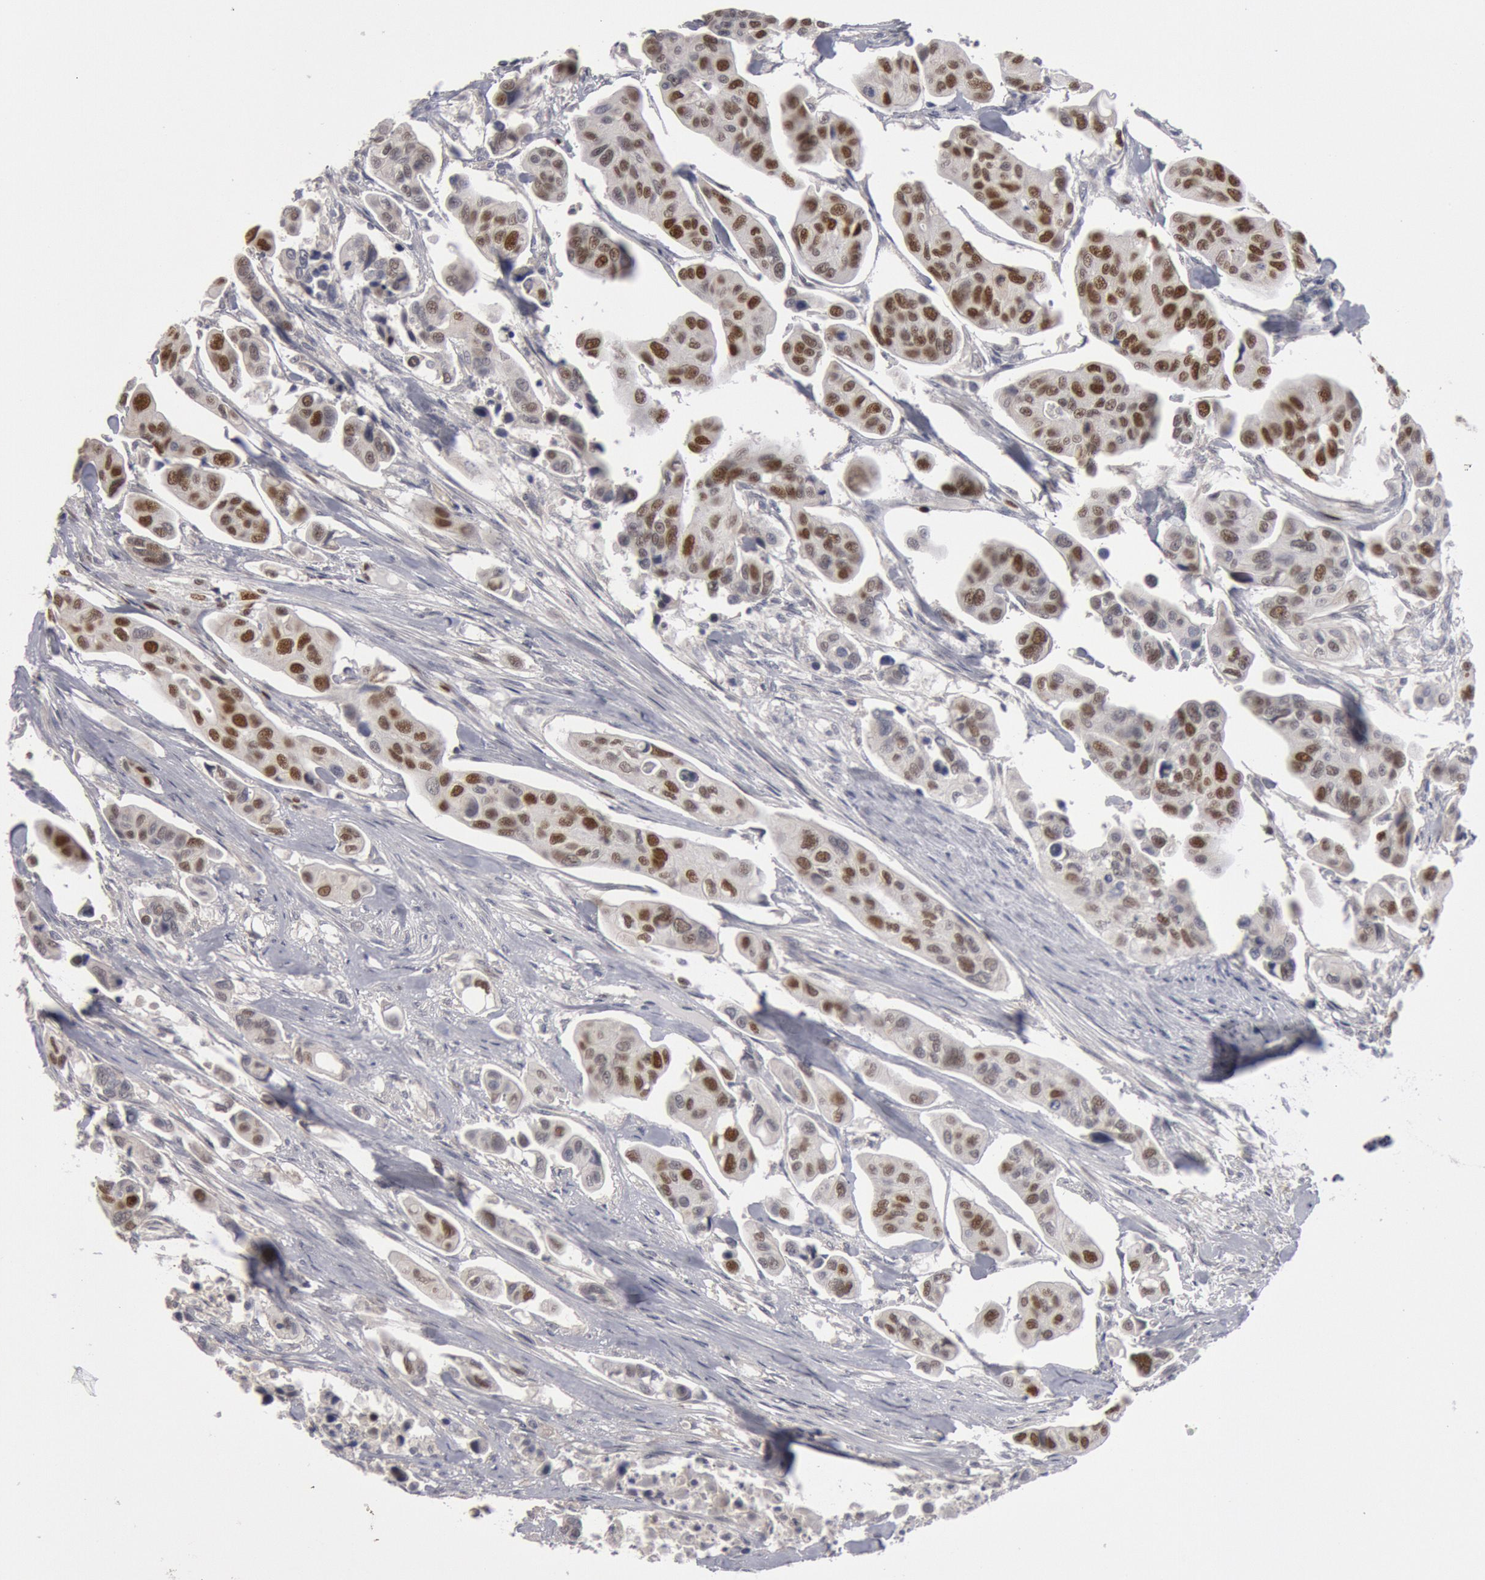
{"staining": {"intensity": "strong", "quantity": "25%-75%", "location": "nuclear"}, "tissue": "urothelial cancer", "cell_type": "Tumor cells", "image_type": "cancer", "snomed": [{"axis": "morphology", "description": "Adenocarcinoma, NOS"}, {"axis": "topography", "description": "Urinary bladder"}], "caption": "A high-resolution micrograph shows immunohistochemistry staining of urothelial cancer, which demonstrates strong nuclear staining in about 25%-75% of tumor cells. The staining was performed using DAB to visualize the protein expression in brown, while the nuclei were stained in blue with hematoxylin (Magnification: 20x).", "gene": "WDHD1", "patient": {"sex": "male", "age": 61}}